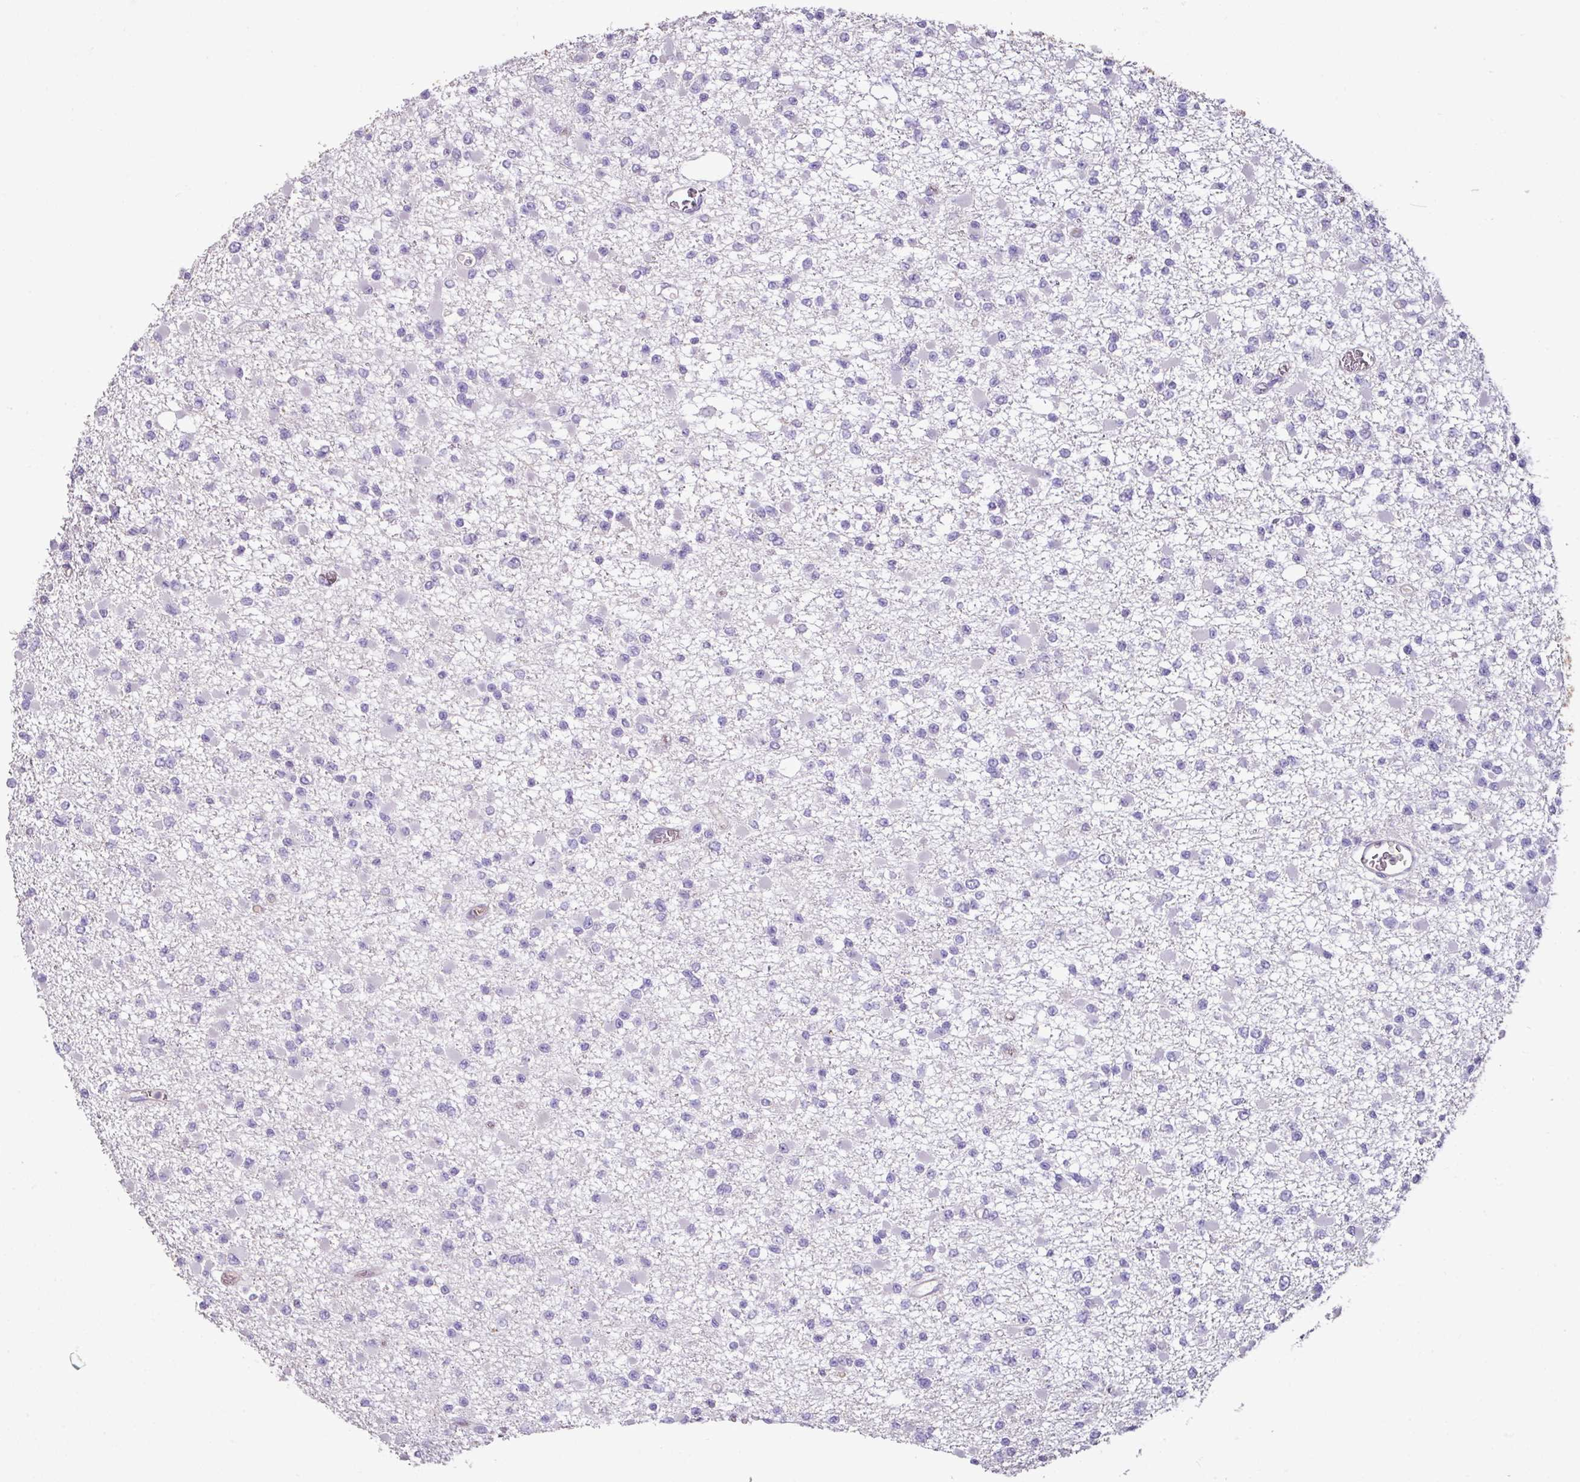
{"staining": {"intensity": "negative", "quantity": "none", "location": "none"}, "tissue": "glioma", "cell_type": "Tumor cells", "image_type": "cancer", "snomed": [{"axis": "morphology", "description": "Glioma, malignant, Low grade"}, {"axis": "topography", "description": "Brain"}], "caption": "Immunohistochemistry (IHC) of malignant low-grade glioma displays no staining in tumor cells.", "gene": "AGR3", "patient": {"sex": "female", "age": 22}}